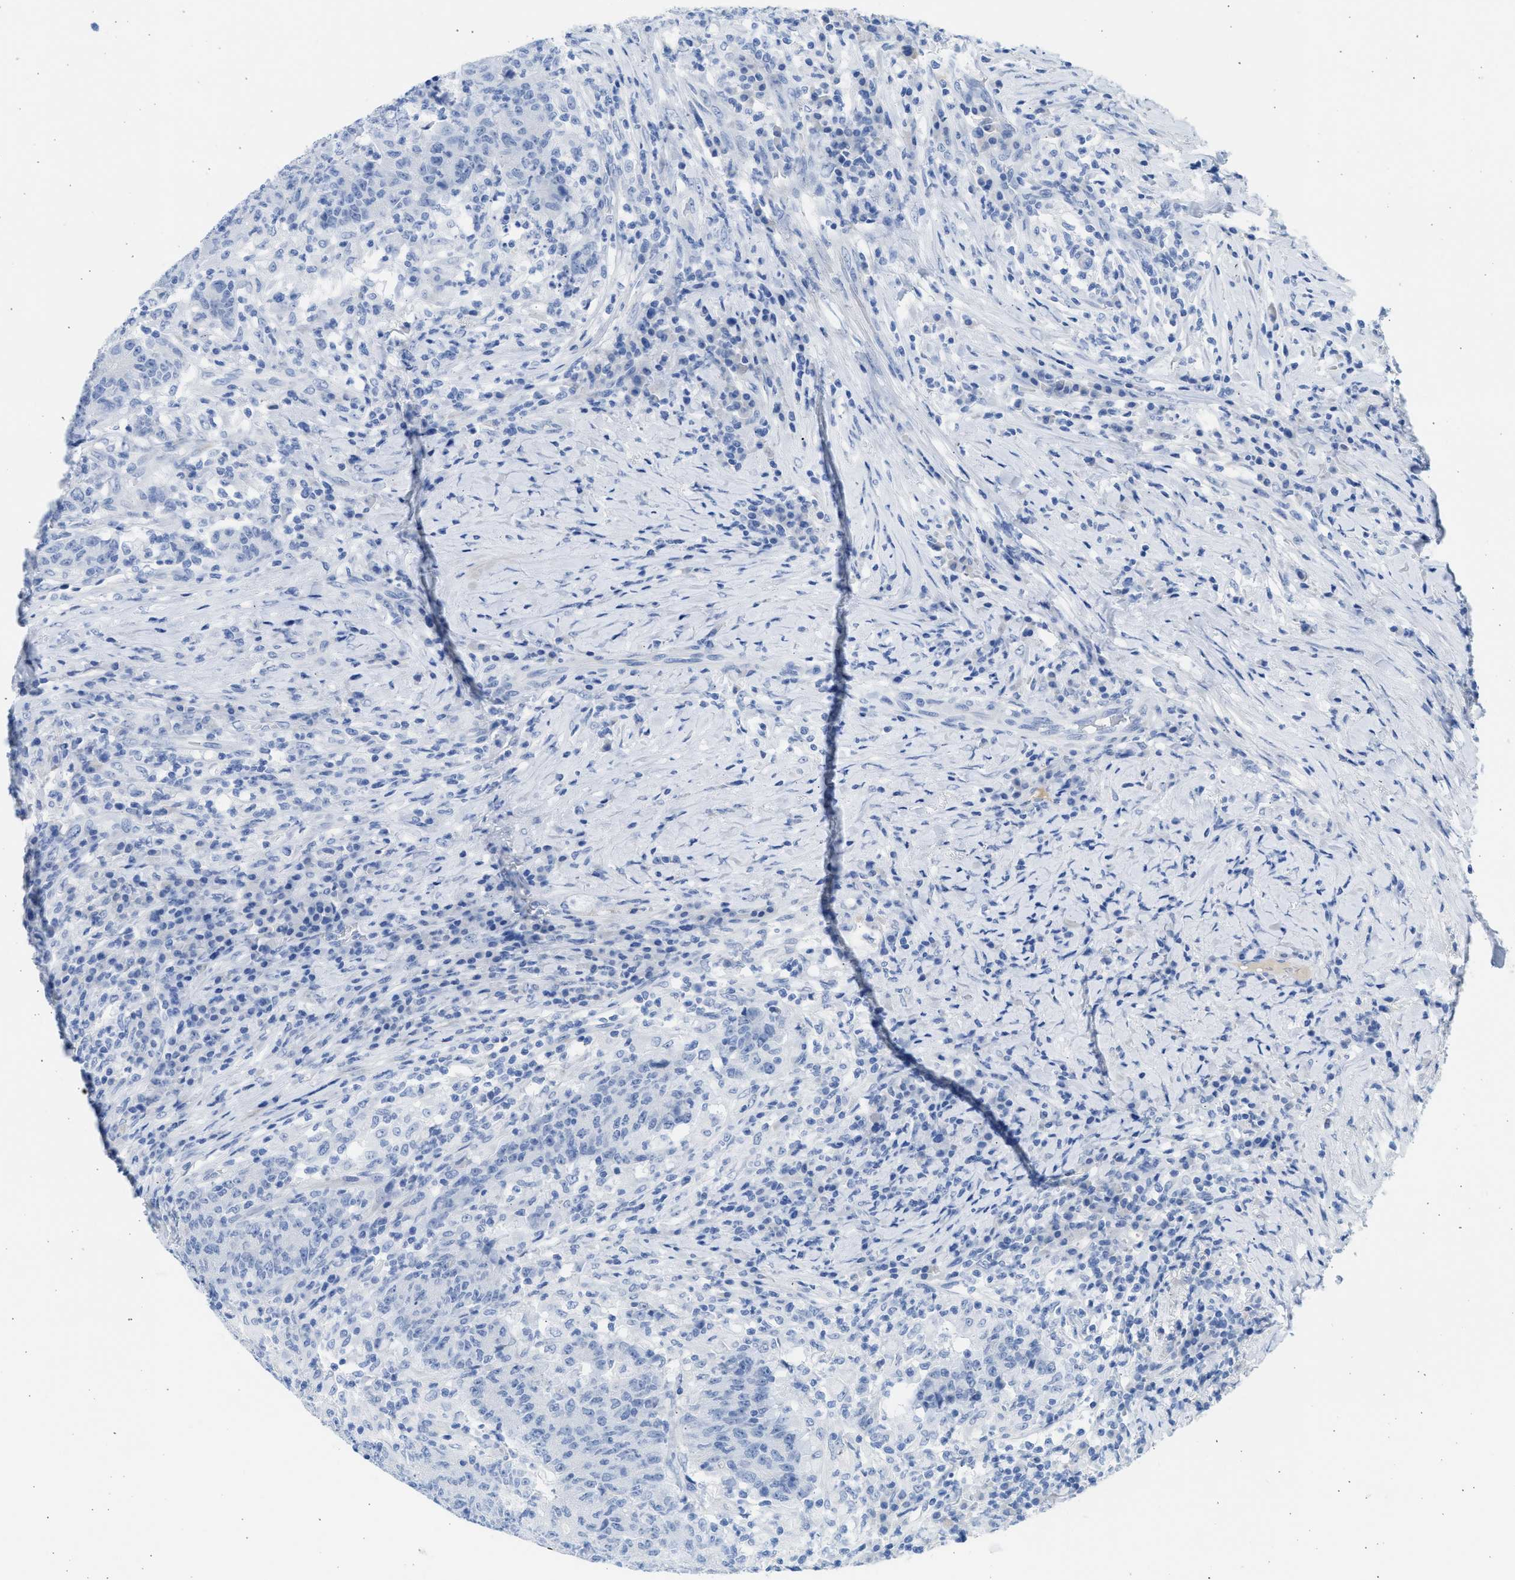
{"staining": {"intensity": "negative", "quantity": "none", "location": "none"}, "tissue": "colorectal cancer", "cell_type": "Tumor cells", "image_type": "cancer", "snomed": [{"axis": "morphology", "description": "Normal tissue, NOS"}, {"axis": "morphology", "description": "Adenocarcinoma, NOS"}, {"axis": "topography", "description": "Colon"}], "caption": "Human adenocarcinoma (colorectal) stained for a protein using IHC demonstrates no expression in tumor cells.", "gene": "SPATA3", "patient": {"sex": "female", "age": 75}}